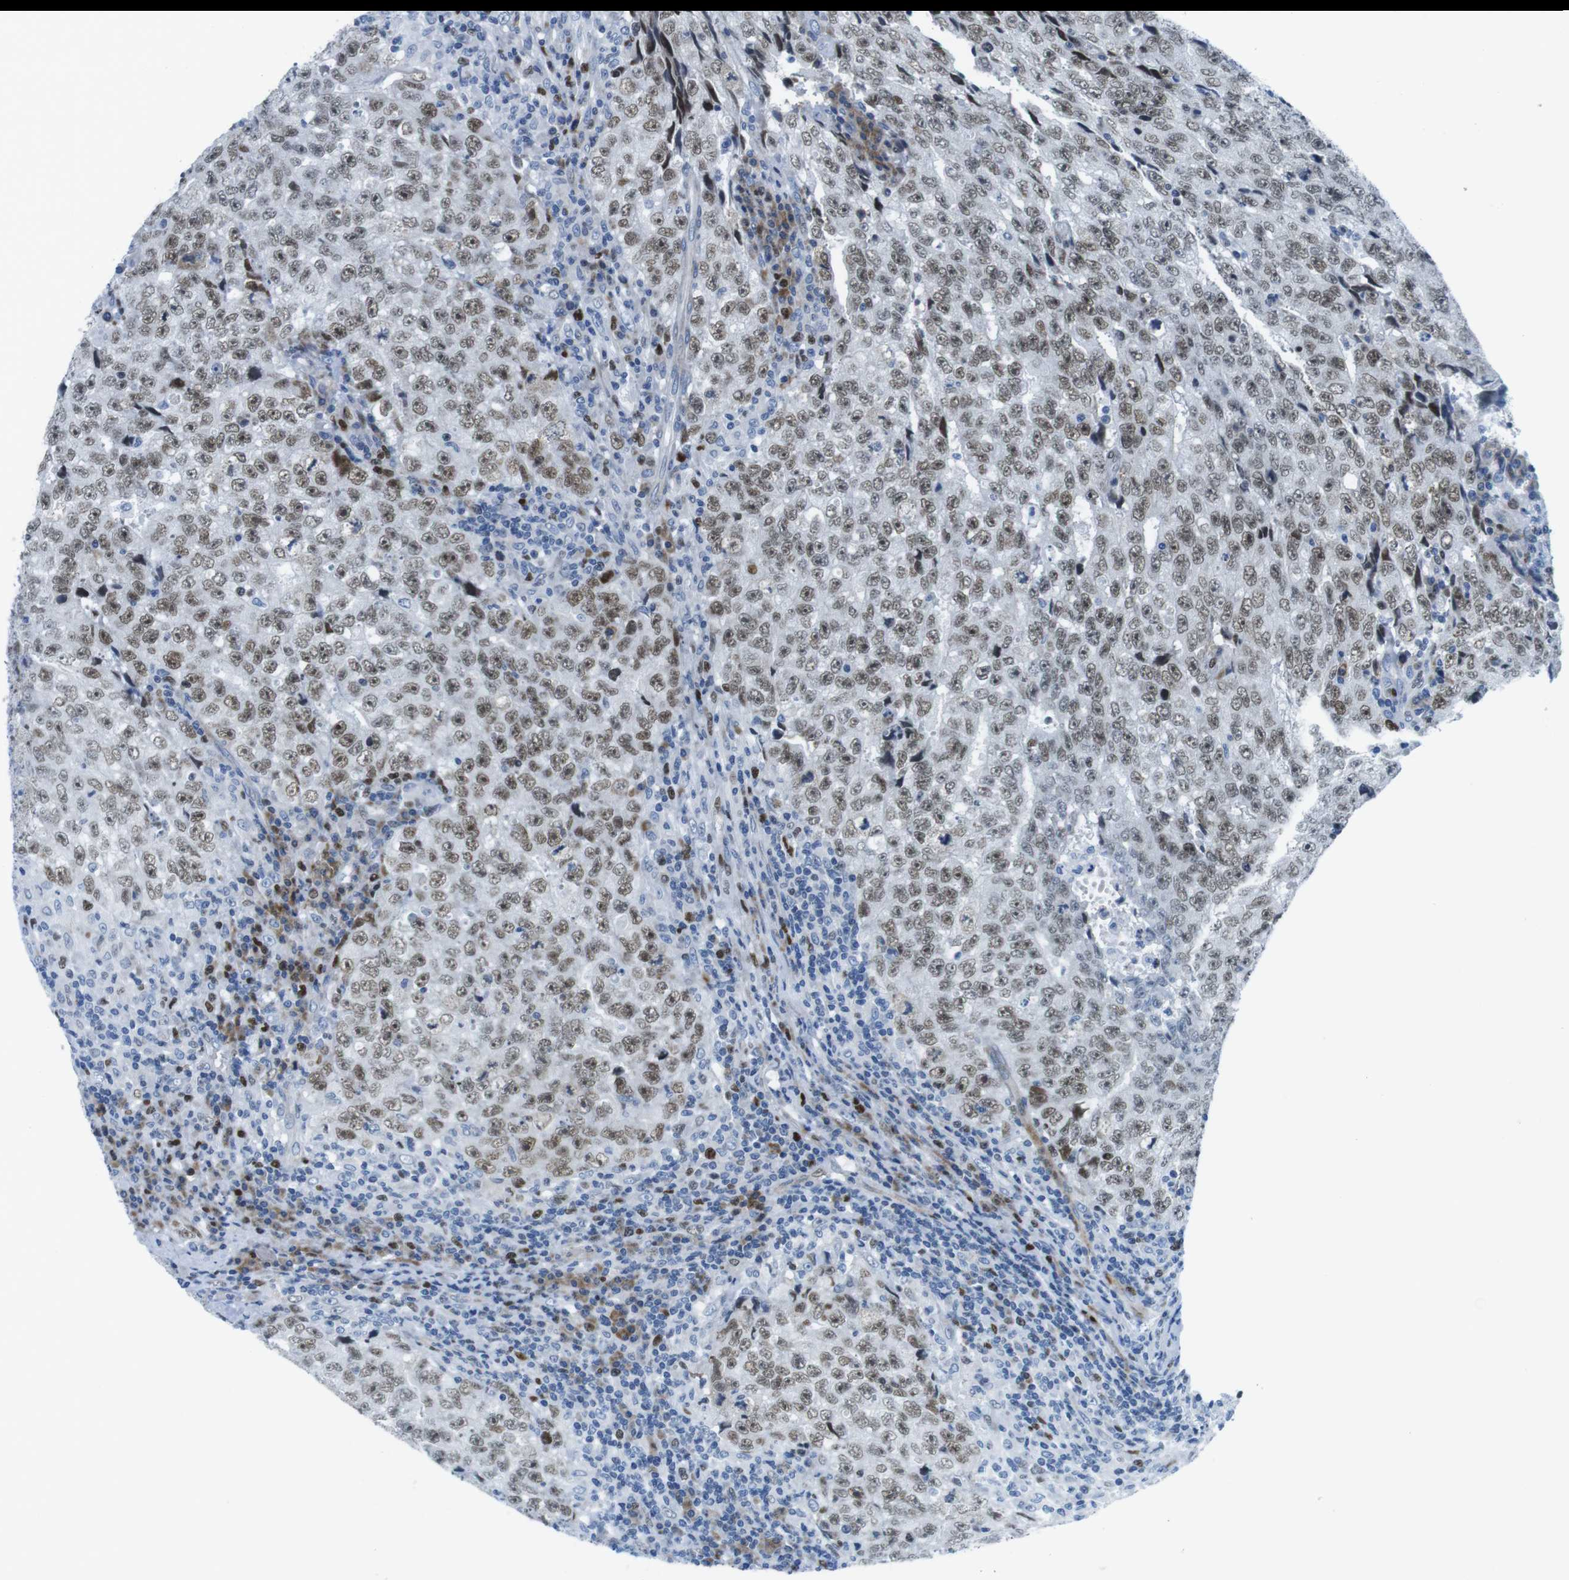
{"staining": {"intensity": "moderate", "quantity": ">75%", "location": "nuclear"}, "tissue": "testis cancer", "cell_type": "Tumor cells", "image_type": "cancer", "snomed": [{"axis": "morphology", "description": "Necrosis, NOS"}, {"axis": "morphology", "description": "Carcinoma, Embryonal, NOS"}, {"axis": "topography", "description": "Testis"}], "caption": "Moderate nuclear expression is appreciated in approximately >75% of tumor cells in testis embryonal carcinoma.", "gene": "CHAF1A", "patient": {"sex": "male", "age": 19}}